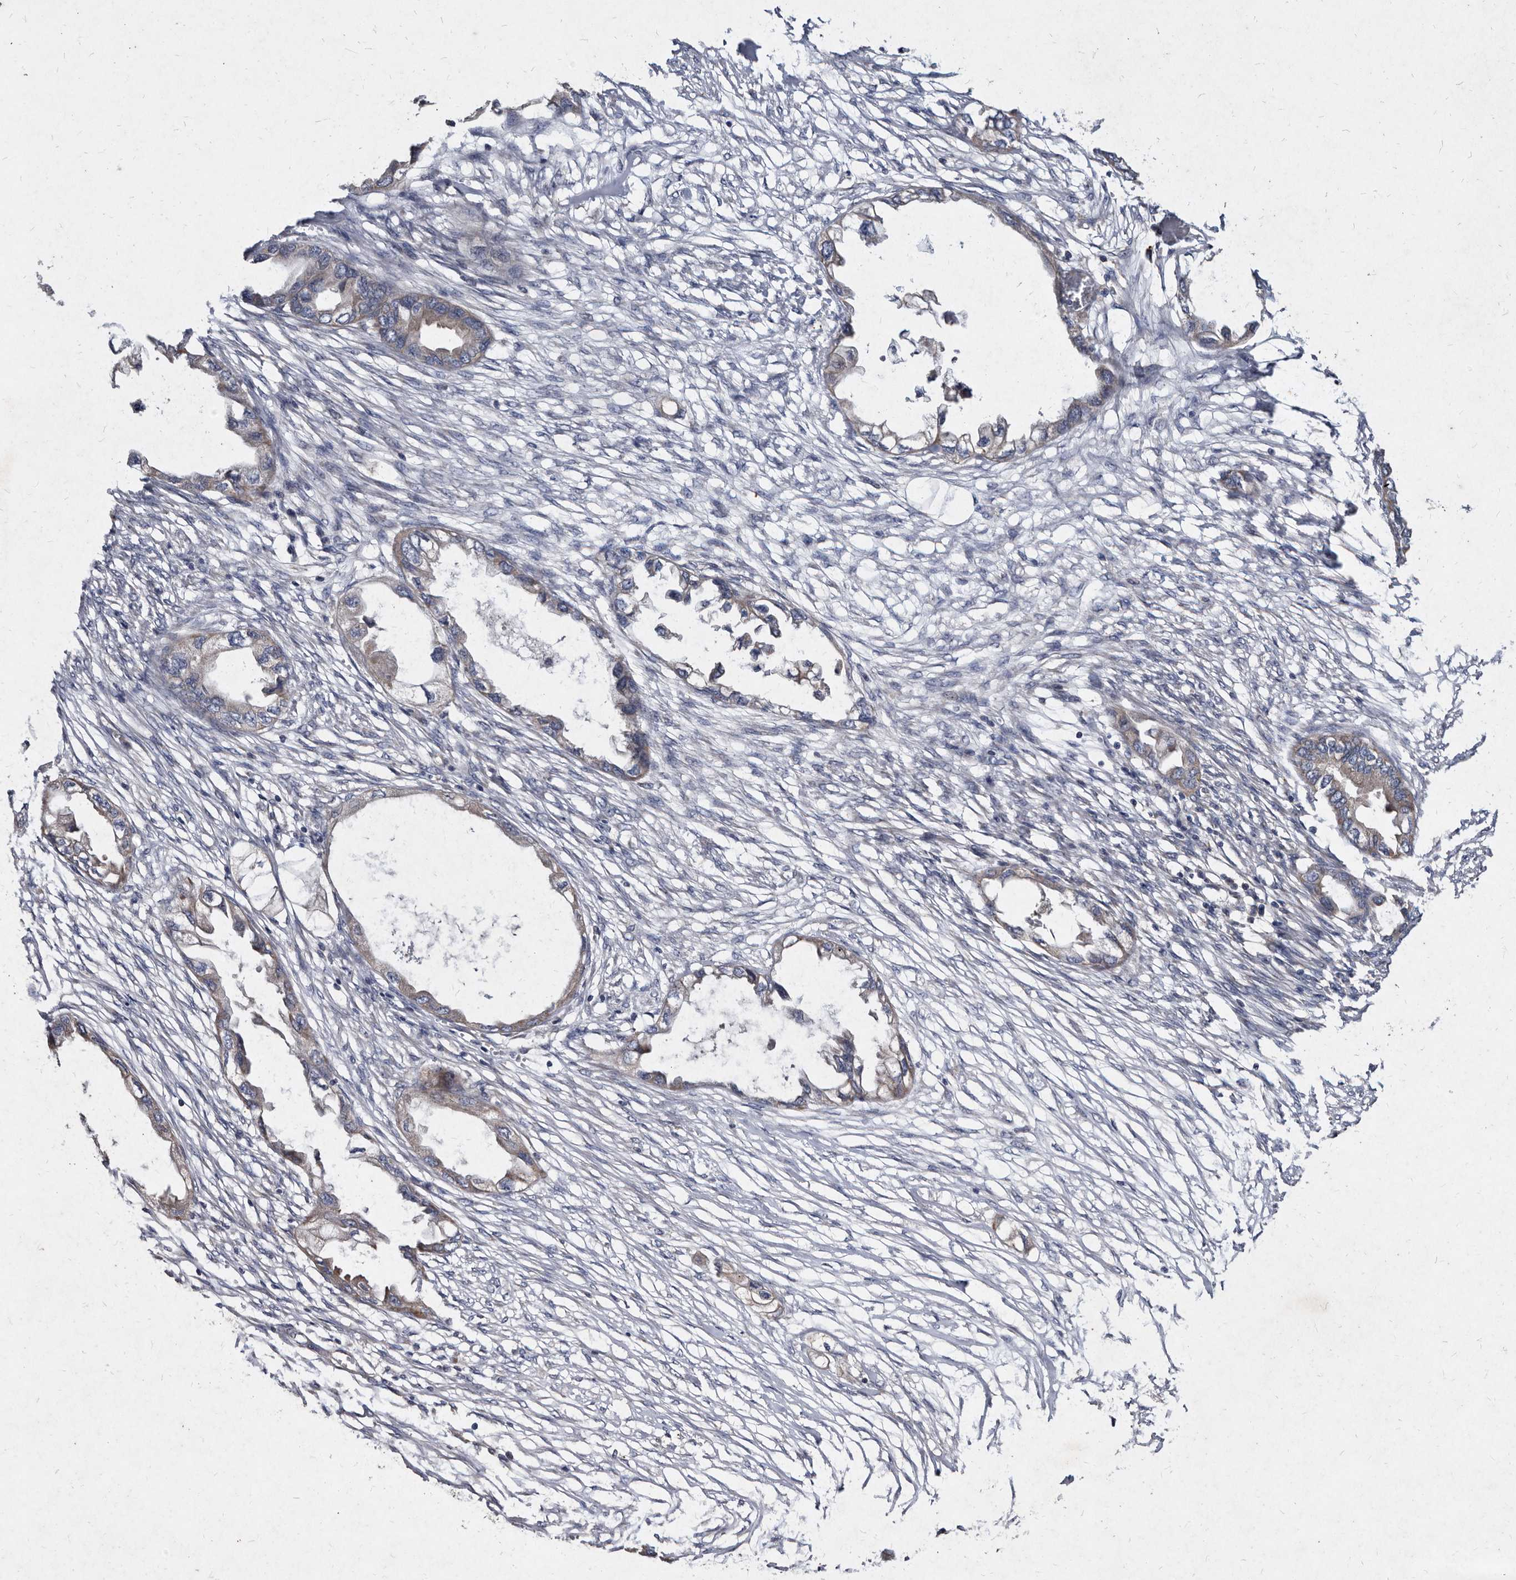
{"staining": {"intensity": "weak", "quantity": "<25%", "location": "cytoplasmic/membranous"}, "tissue": "endometrial cancer", "cell_type": "Tumor cells", "image_type": "cancer", "snomed": [{"axis": "morphology", "description": "Adenocarcinoma, NOS"}, {"axis": "morphology", "description": "Adenocarcinoma, metastatic, NOS"}, {"axis": "topography", "description": "Adipose tissue"}, {"axis": "topography", "description": "Endometrium"}], "caption": "Immunohistochemical staining of human metastatic adenocarcinoma (endometrial) reveals no significant positivity in tumor cells.", "gene": "YPEL3", "patient": {"sex": "female", "age": 67}}